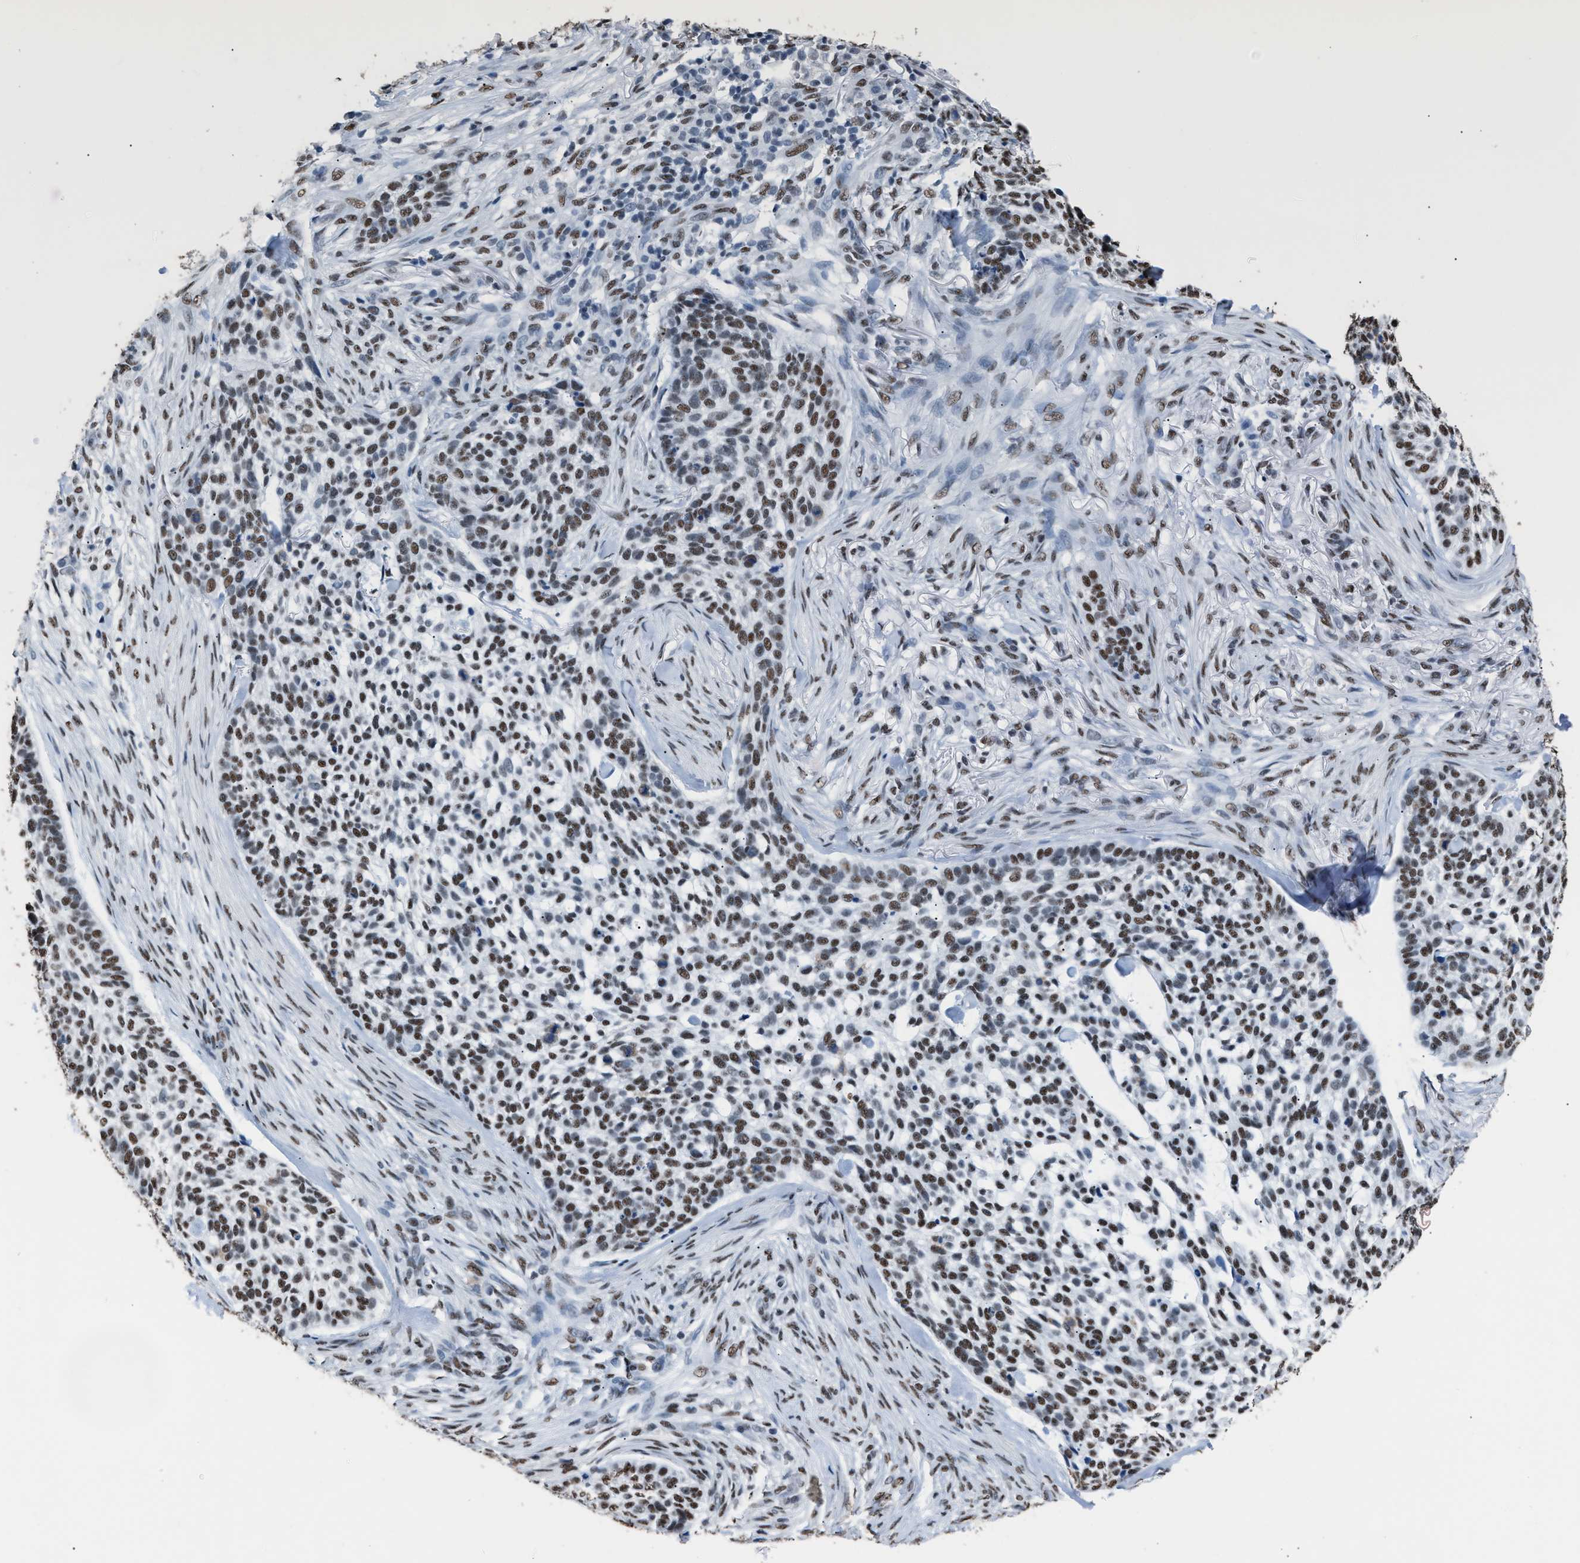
{"staining": {"intensity": "moderate", "quantity": ">75%", "location": "nuclear"}, "tissue": "skin cancer", "cell_type": "Tumor cells", "image_type": "cancer", "snomed": [{"axis": "morphology", "description": "Basal cell carcinoma"}, {"axis": "topography", "description": "Skin"}], "caption": "This is an image of immunohistochemistry (IHC) staining of skin basal cell carcinoma, which shows moderate positivity in the nuclear of tumor cells.", "gene": "CCAR2", "patient": {"sex": "female", "age": 64}}